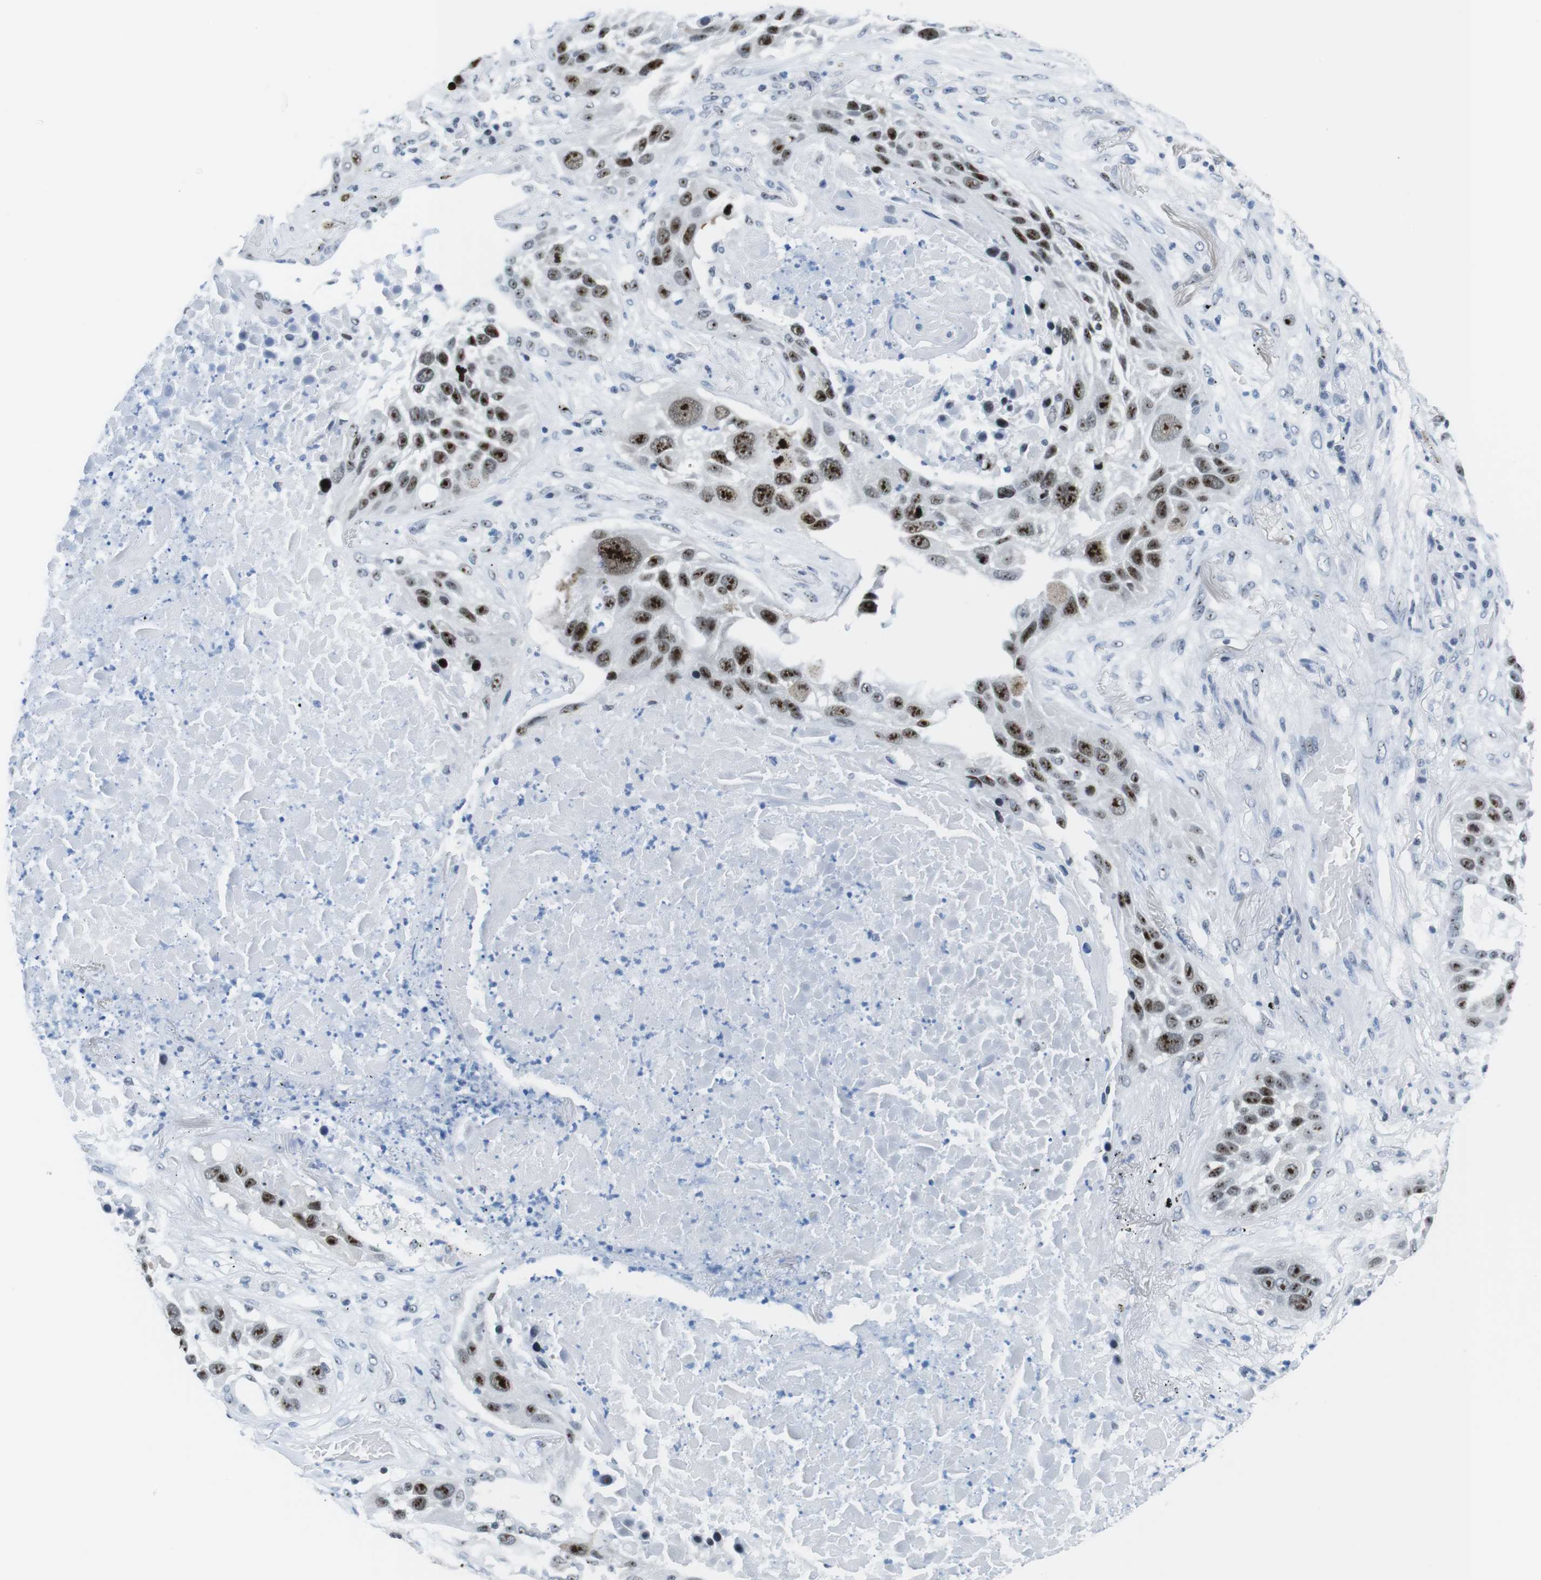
{"staining": {"intensity": "strong", "quantity": ">75%", "location": "nuclear"}, "tissue": "lung cancer", "cell_type": "Tumor cells", "image_type": "cancer", "snomed": [{"axis": "morphology", "description": "Squamous cell carcinoma, NOS"}, {"axis": "topography", "description": "Lung"}], "caption": "Immunohistochemistry (IHC) micrograph of neoplastic tissue: human lung squamous cell carcinoma stained using immunohistochemistry displays high levels of strong protein expression localized specifically in the nuclear of tumor cells, appearing as a nuclear brown color.", "gene": "NIFK", "patient": {"sex": "male", "age": 57}}